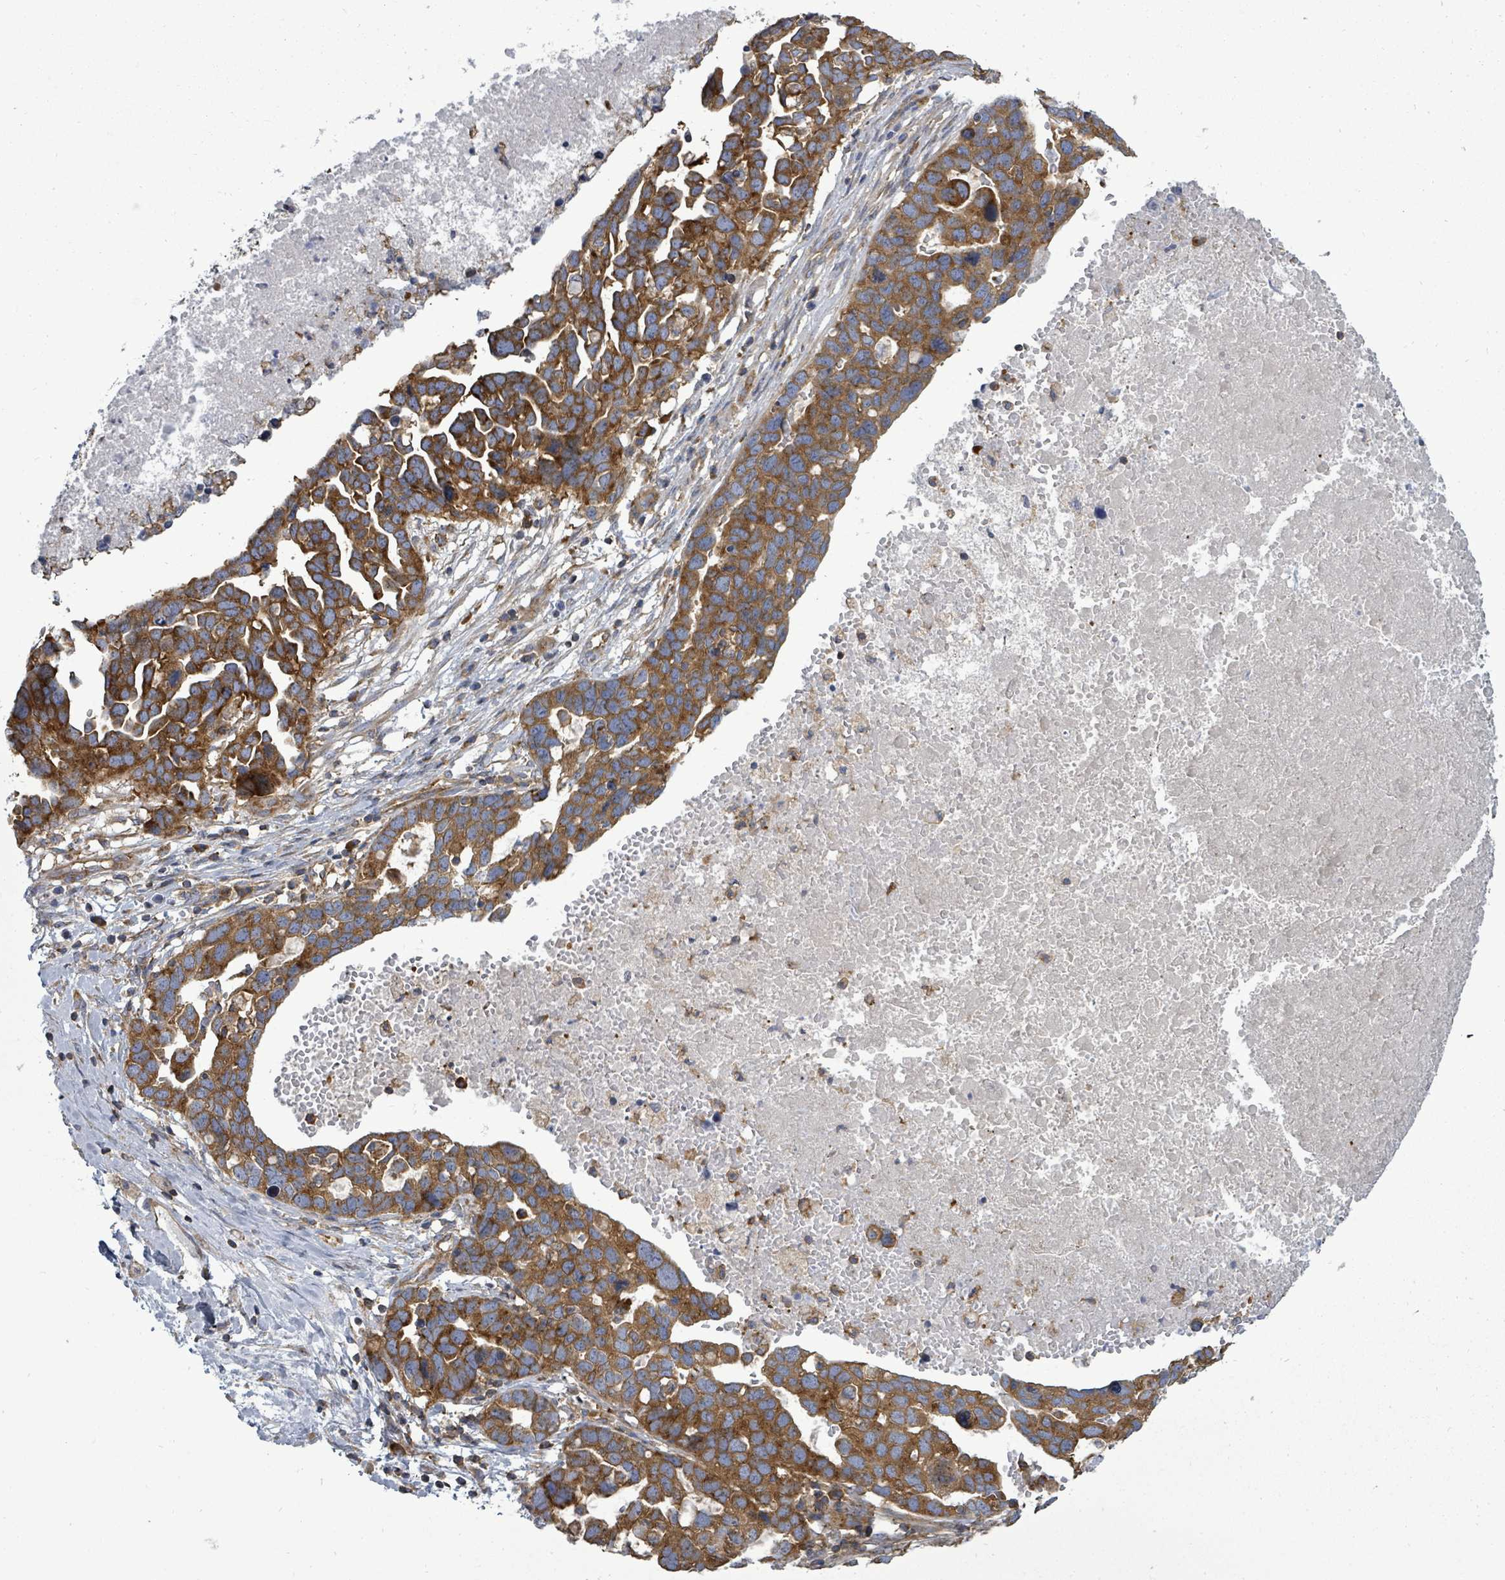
{"staining": {"intensity": "strong", "quantity": ">75%", "location": "cytoplasmic/membranous"}, "tissue": "ovarian cancer", "cell_type": "Tumor cells", "image_type": "cancer", "snomed": [{"axis": "morphology", "description": "Cystadenocarcinoma, serous, NOS"}, {"axis": "topography", "description": "Ovary"}], "caption": "Serous cystadenocarcinoma (ovarian) stained with IHC exhibits strong cytoplasmic/membranous staining in approximately >75% of tumor cells. (DAB (3,3'-diaminobenzidine) IHC, brown staining for protein, blue staining for nuclei).", "gene": "EIF3C", "patient": {"sex": "female", "age": 54}}